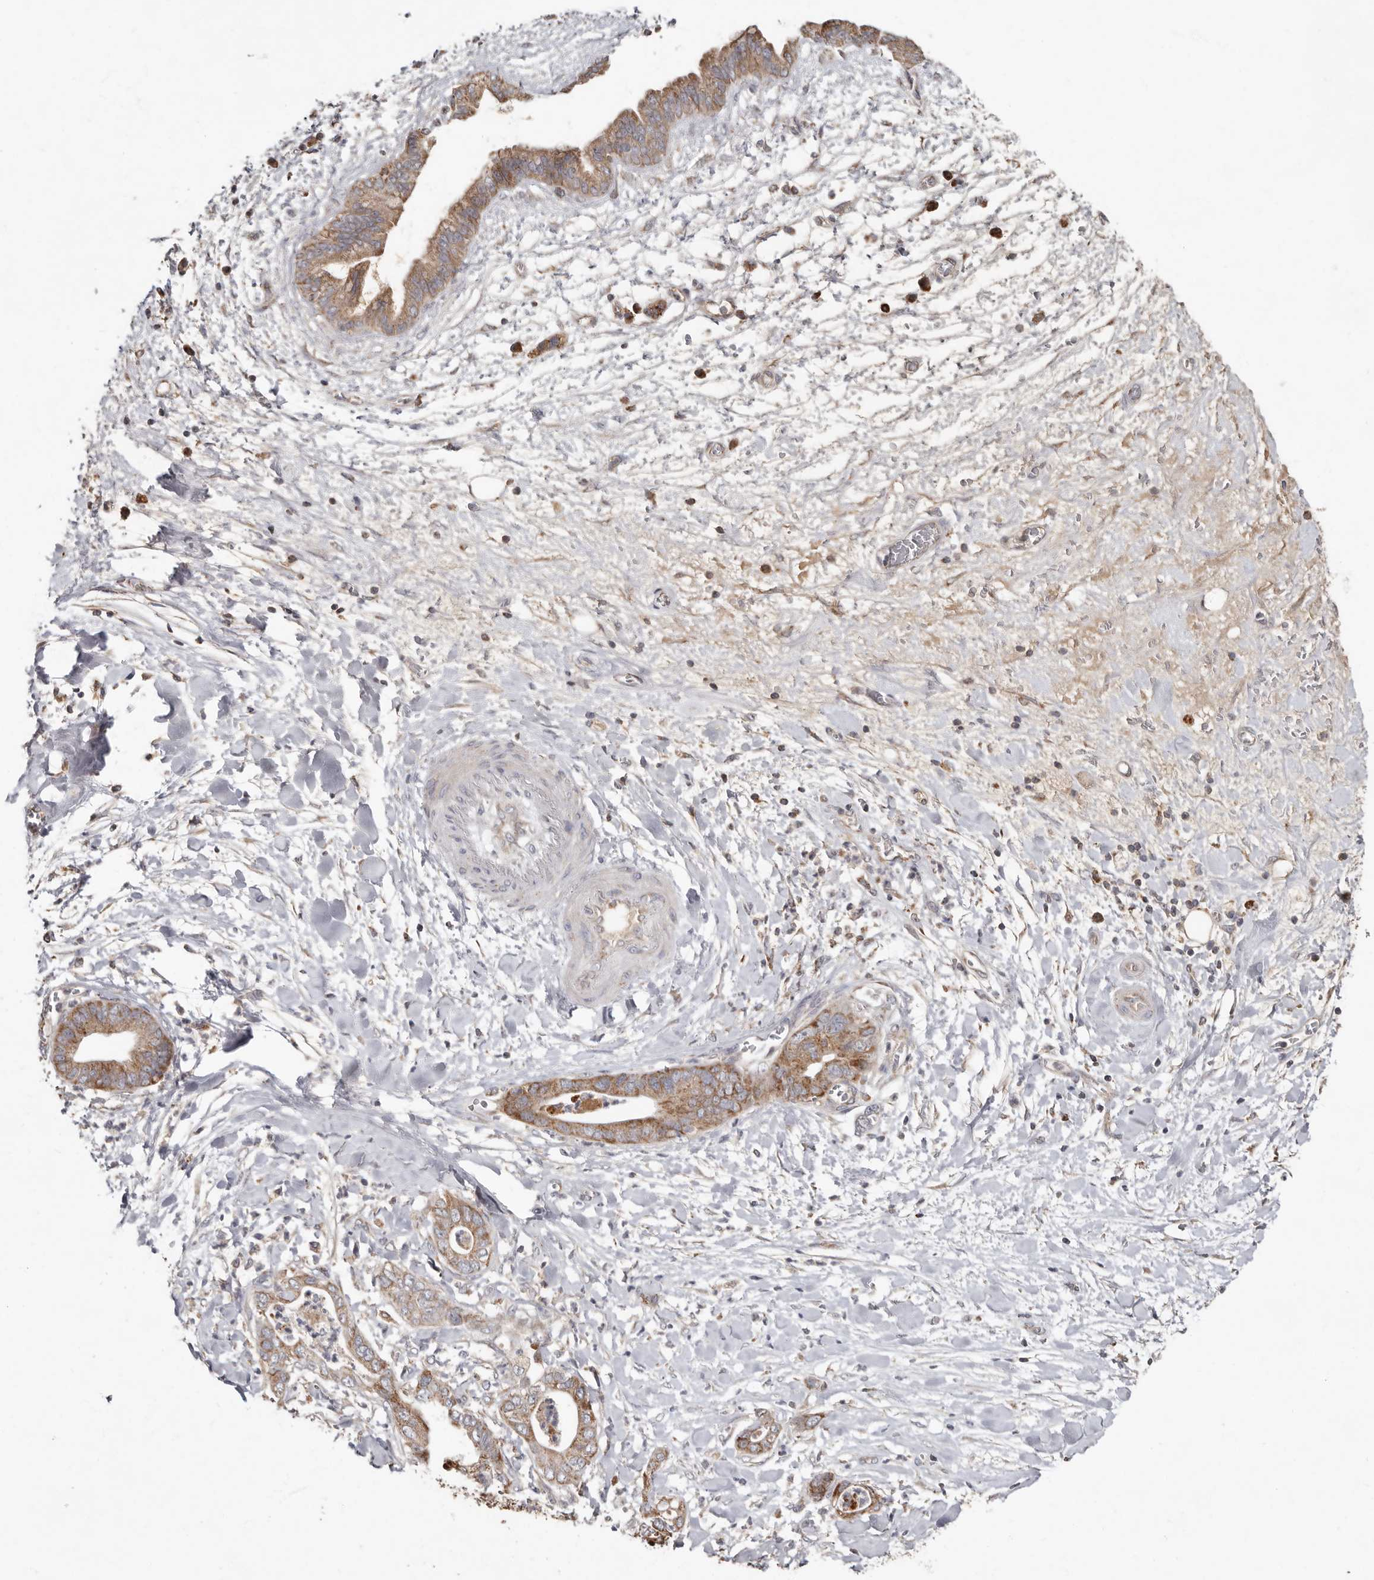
{"staining": {"intensity": "moderate", "quantity": ">75%", "location": "cytoplasmic/membranous"}, "tissue": "pancreatic cancer", "cell_type": "Tumor cells", "image_type": "cancer", "snomed": [{"axis": "morphology", "description": "Adenocarcinoma, NOS"}, {"axis": "topography", "description": "Pancreas"}], "caption": "Protein expression analysis of pancreatic cancer (adenocarcinoma) shows moderate cytoplasmic/membranous expression in approximately >75% of tumor cells.", "gene": "KIF26B", "patient": {"sex": "female", "age": 78}}